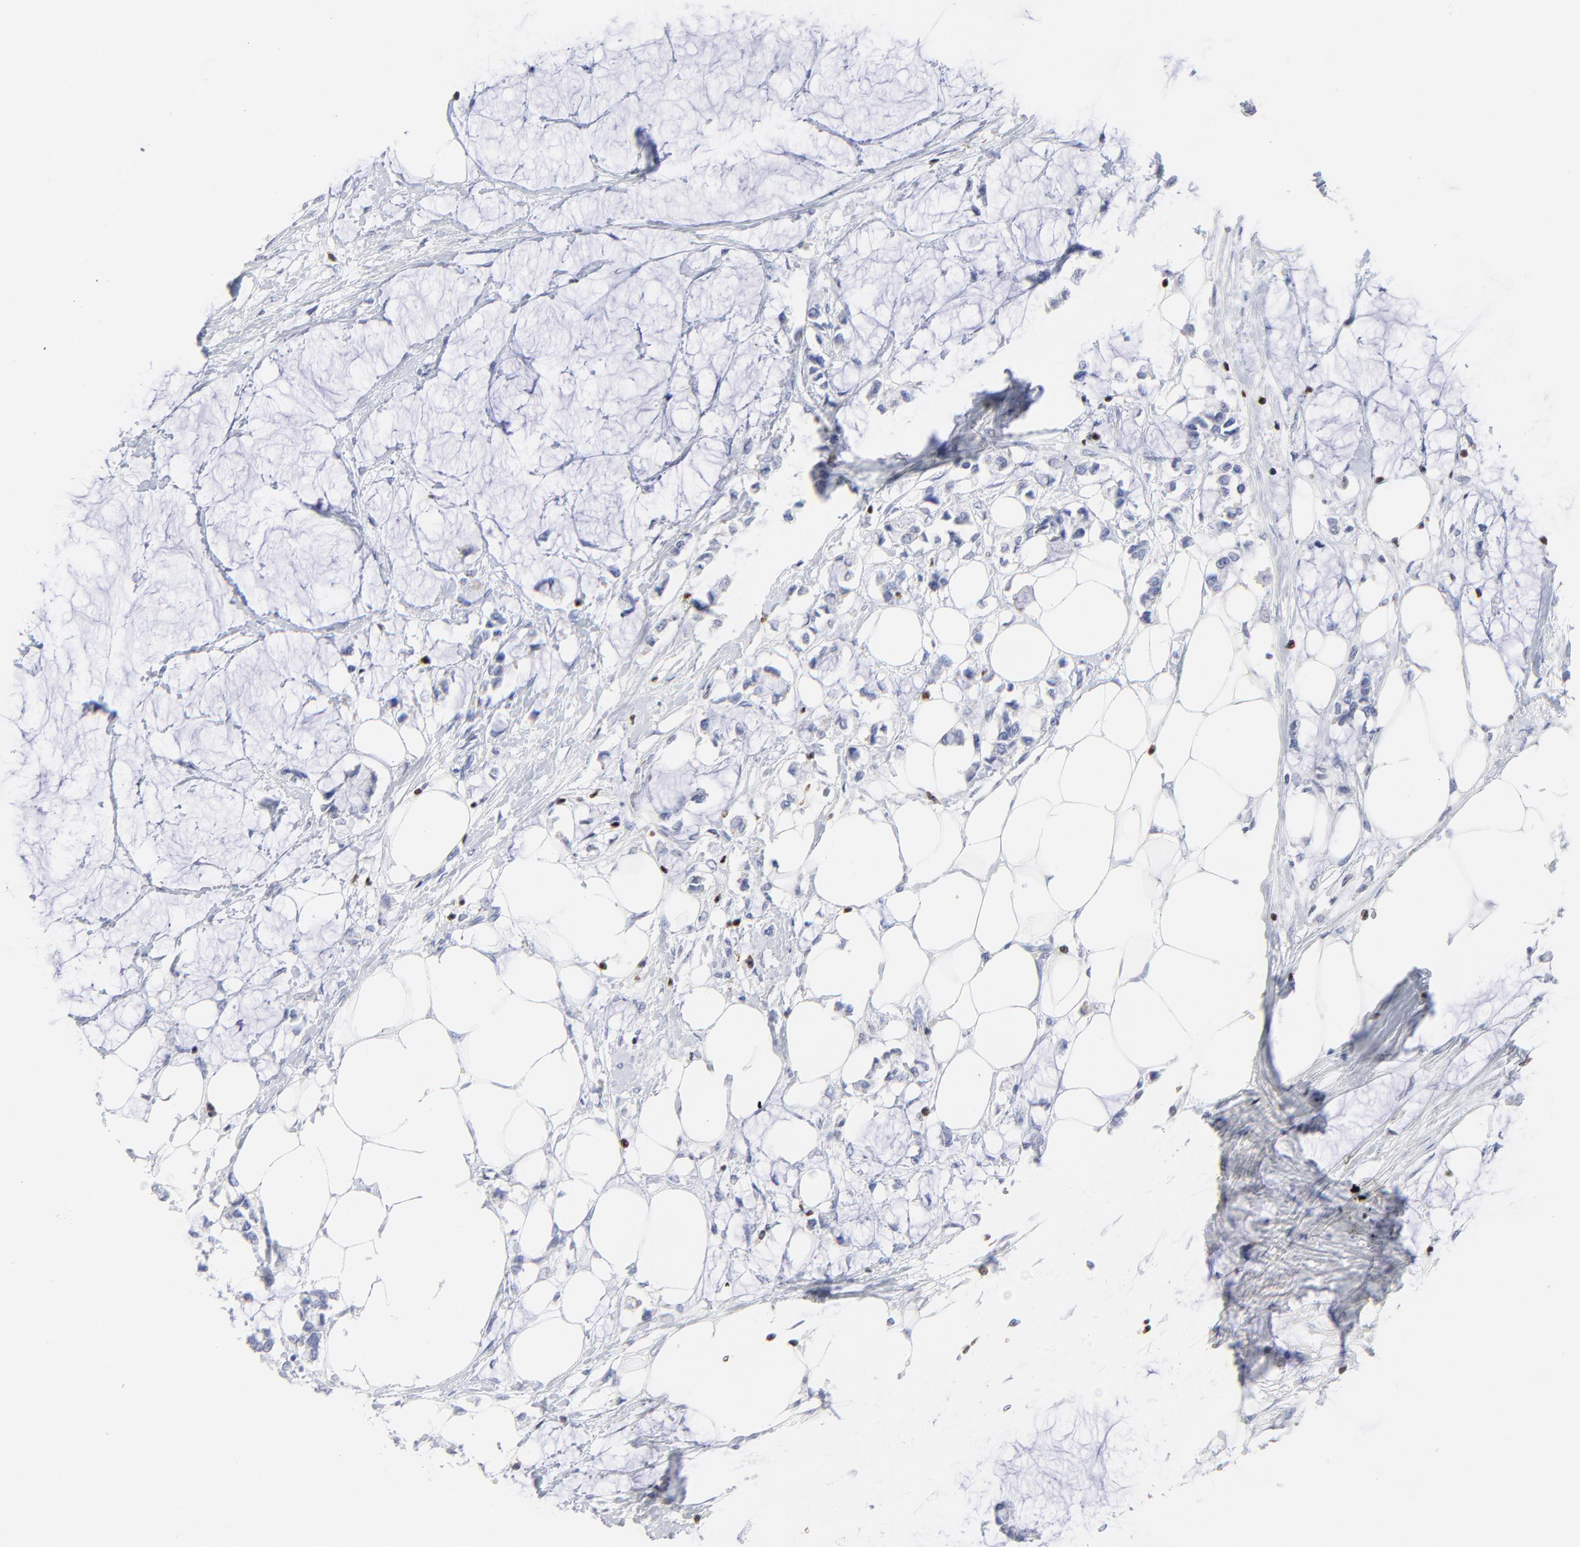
{"staining": {"intensity": "negative", "quantity": "none", "location": "none"}, "tissue": "colorectal cancer", "cell_type": "Tumor cells", "image_type": "cancer", "snomed": [{"axis": "morphology", "description": "Normal tissue, NOS"}, {"axis": "morphology", "description": "Adenocarcinoma, NOS"}, {"axis": "topography", "description": "Colon"}, {"axis": "topography", "description": "Peripheral nerve tissue"}], "caption": "Immunohistochemical staining of colorectal adenocarcinoma displays no significant staining in tumor cells.", "gene": "ZAP70", "patient": {"sex": "male", "age": 14}}